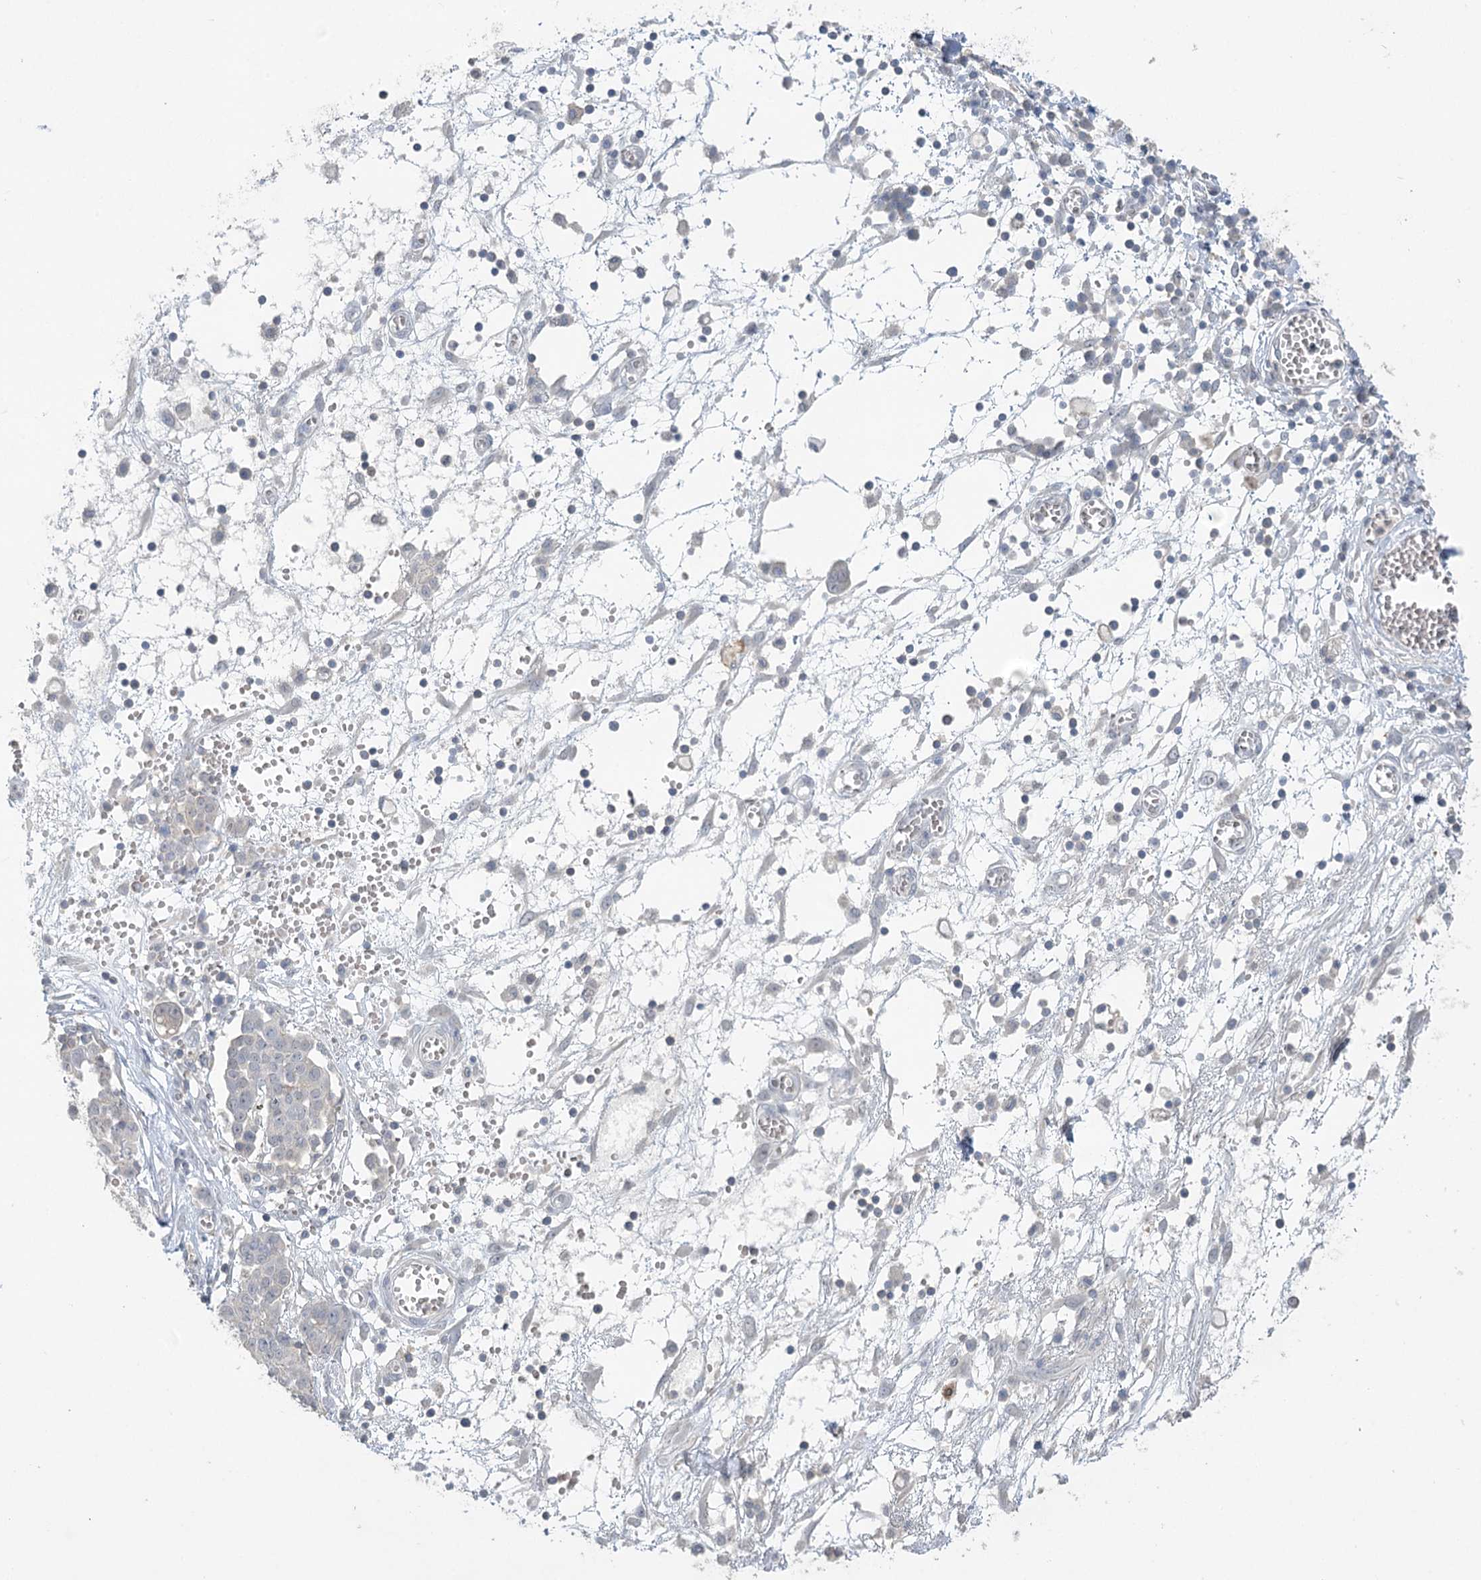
{"staining": {"intensity": "negative", "quantity": "none", "location": "none"}, "tissue": "ovarian cancer", "cell_type": "Tumor cells", "image_type": "cancer", "snomed": [{"axis": "morphology", "description": "Cystadenocarcinoma, serous, NOS"}, {"axis": "topography", "description": "Soft tissue"}, {"axis": "topography", "description": "Ovary"}], "caption": "Protein analysis of ovarian cancer displays no significant positivity in tumor cells.", "gene": "TRAF3IP1", "patient": {"sex": "female", "age": 57}}